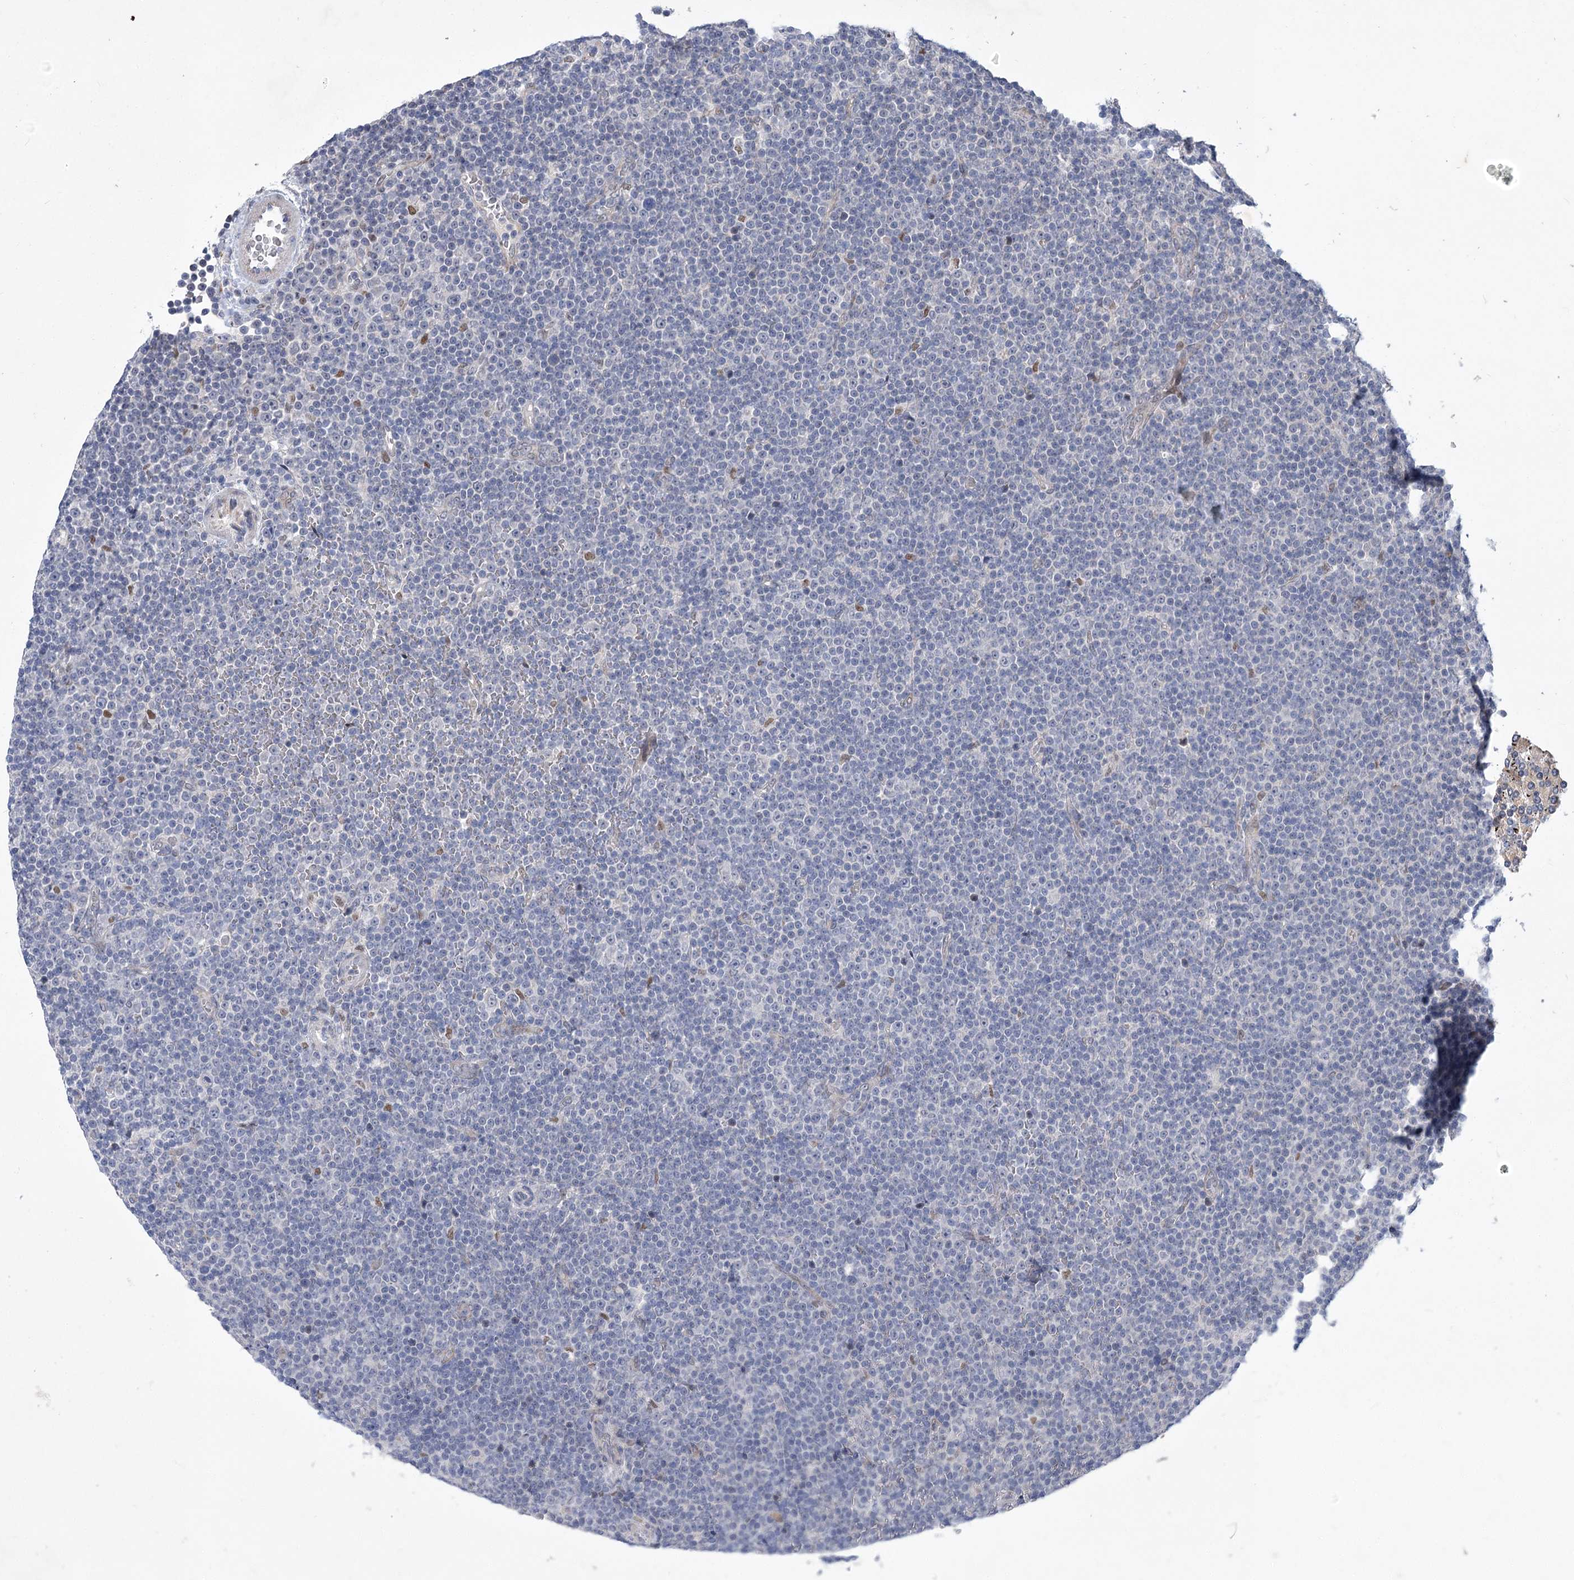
{"staining": {"intensity": "negative", "quantity": "none", "location": "none"}, "tissue": "lymphoma", "cell_type": "Tumor cells", "image_type": "cancer", "snomed": [{"axis": "morphology", "description": "Malignant lymphoma, non-Hodgkin's type, Low grade"}, {"axis": "topography", "description": "Lymph node"}], "caption": "Malignant lymphoma, non-Hodgkin's type (low-grade) stained for a protein using immunohistochemistry (IHC) exhibits no staining tumor cells.", "gene": "GCNT4", "patient": {"sex": "female", "age": 67}}